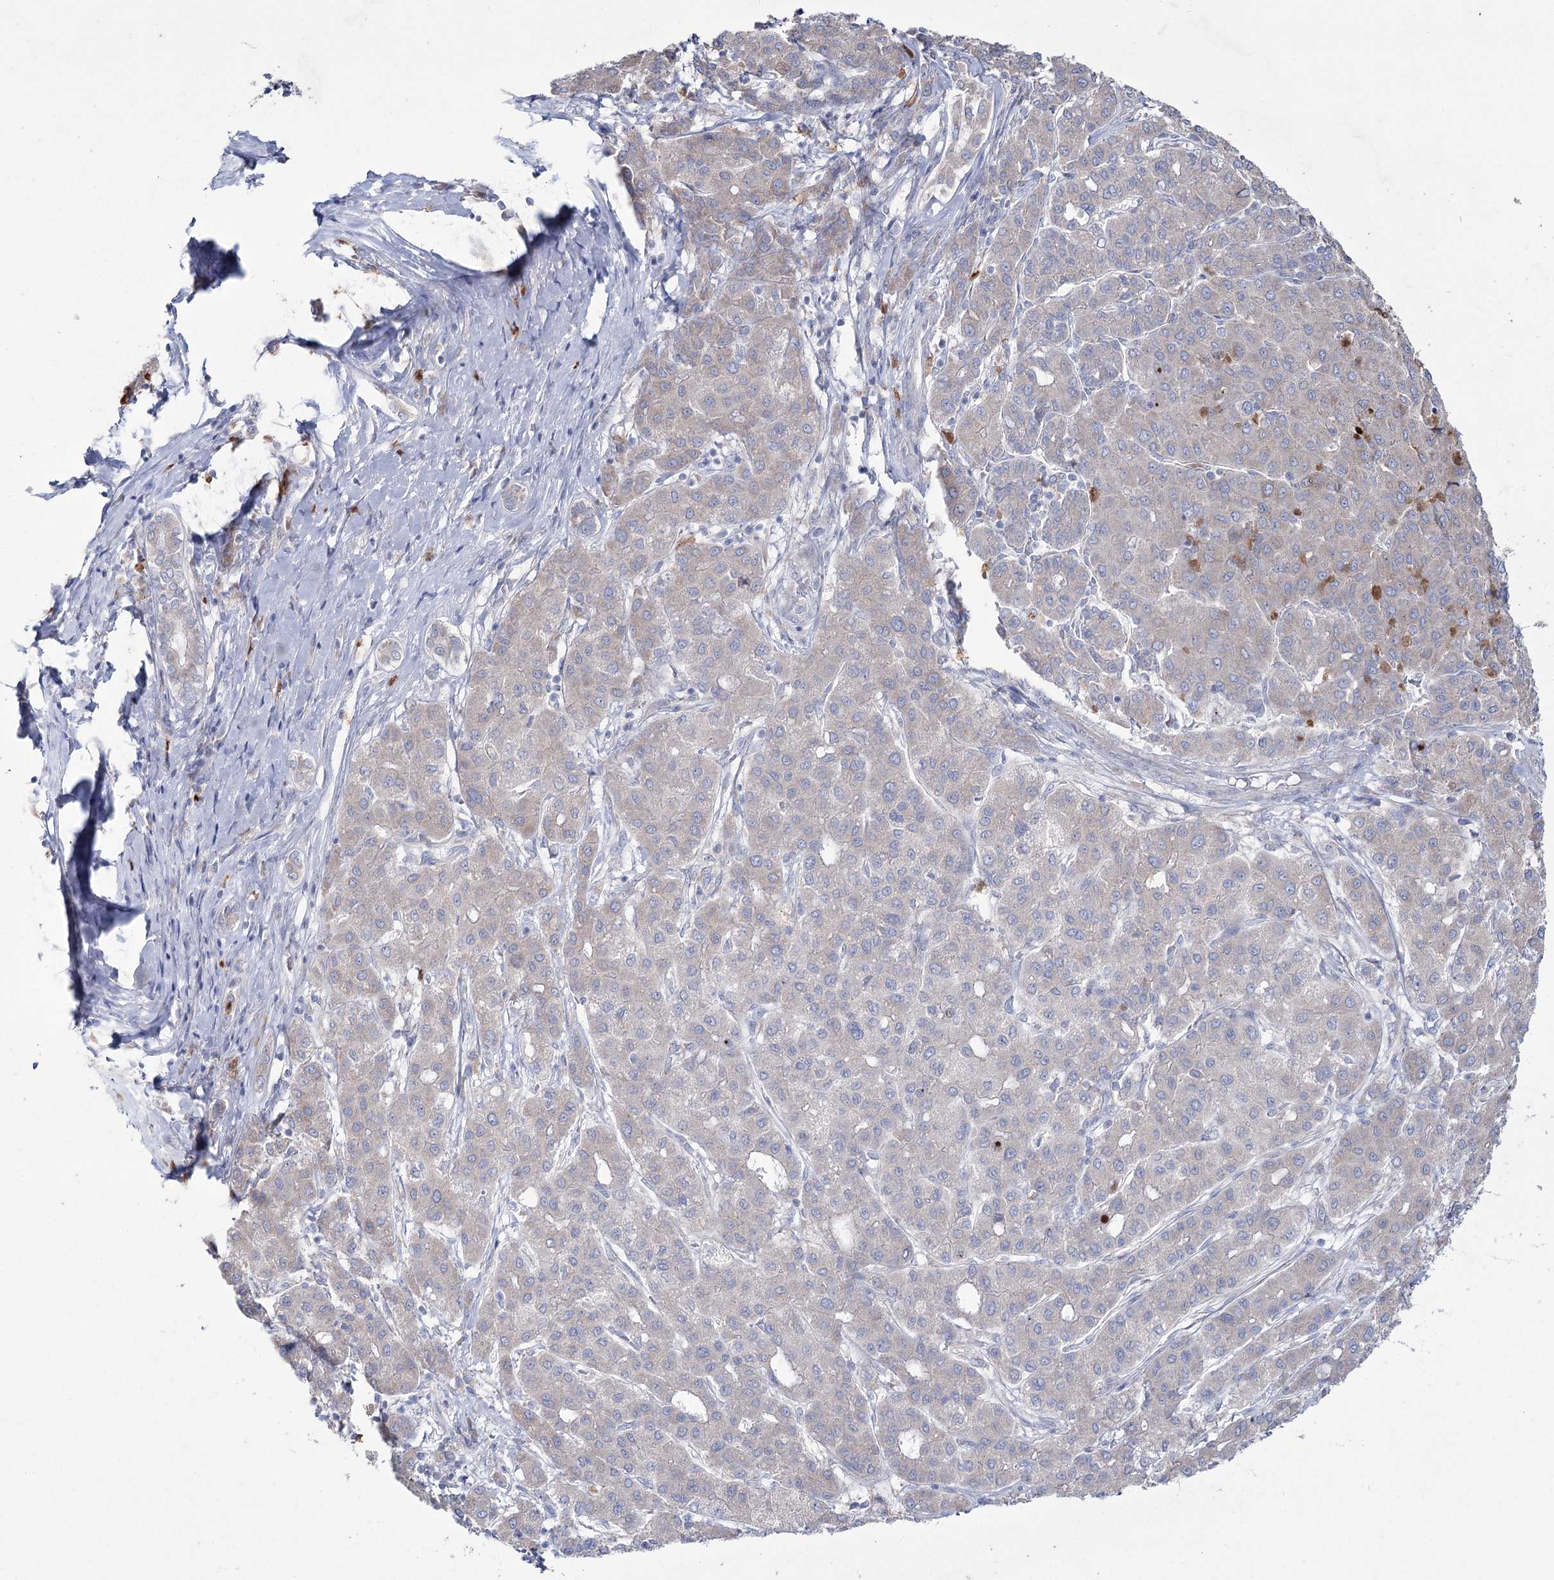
{"staining": {"intensity": "negative", "quantity": "none", "location": "none"}, "tissue": "liver cancer", "cell_type": "Tumor cells", "image_type": "cancer", "snomed": [{"axis": "morphology", "description": "Carcinoma, Hepatocellular, NOS"}, {"axis": "topography", "description": "Liver"}], "caption": "Immunohistochemical staining of liver cancer exhibits no significant staining in tumor cells.", "gene": "NIPAL4", "patient": {"sex": "male", "age": 65}}